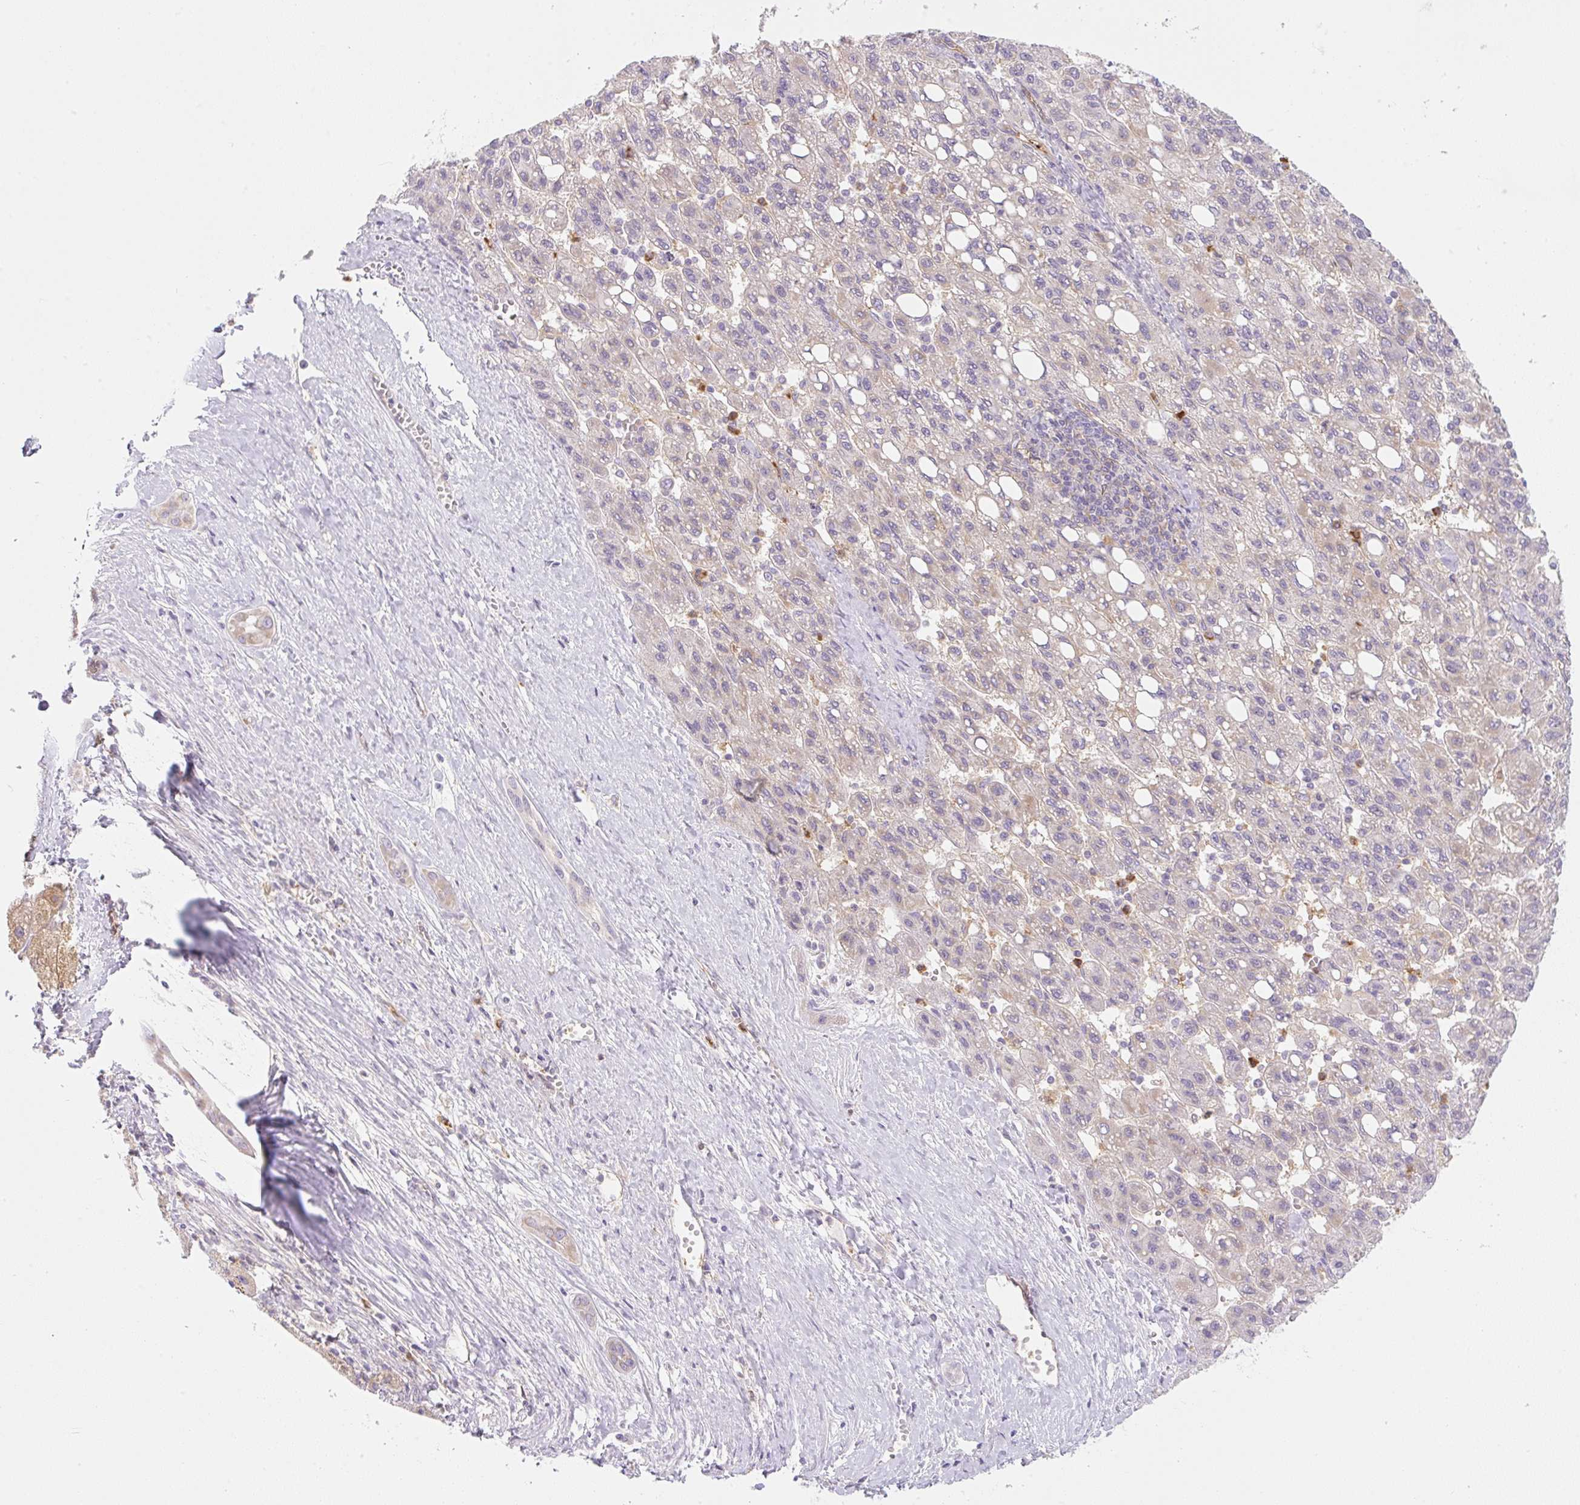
{"staining": {"intensity": "weak", "quantity": "<25%", "location": "cytoplasmic/membranous"}, "tissue": "liver cancer", "cell_type": "Tumor cells", "image_type": "cancer", "snomed": [{"axis": "morphology", "description": "Carcinoma, Hepatocellular, NOS"}, {"axis": "topography", "description": "Liver"}], "caption": "This histopathology image is of liver cancer stained with IHC to label a protein in brown with the nuclei are counter-stained blue. There is no staining in tumor cells.", "gene": "OMA1", "patient": {"sex": "female", "age": 82}}